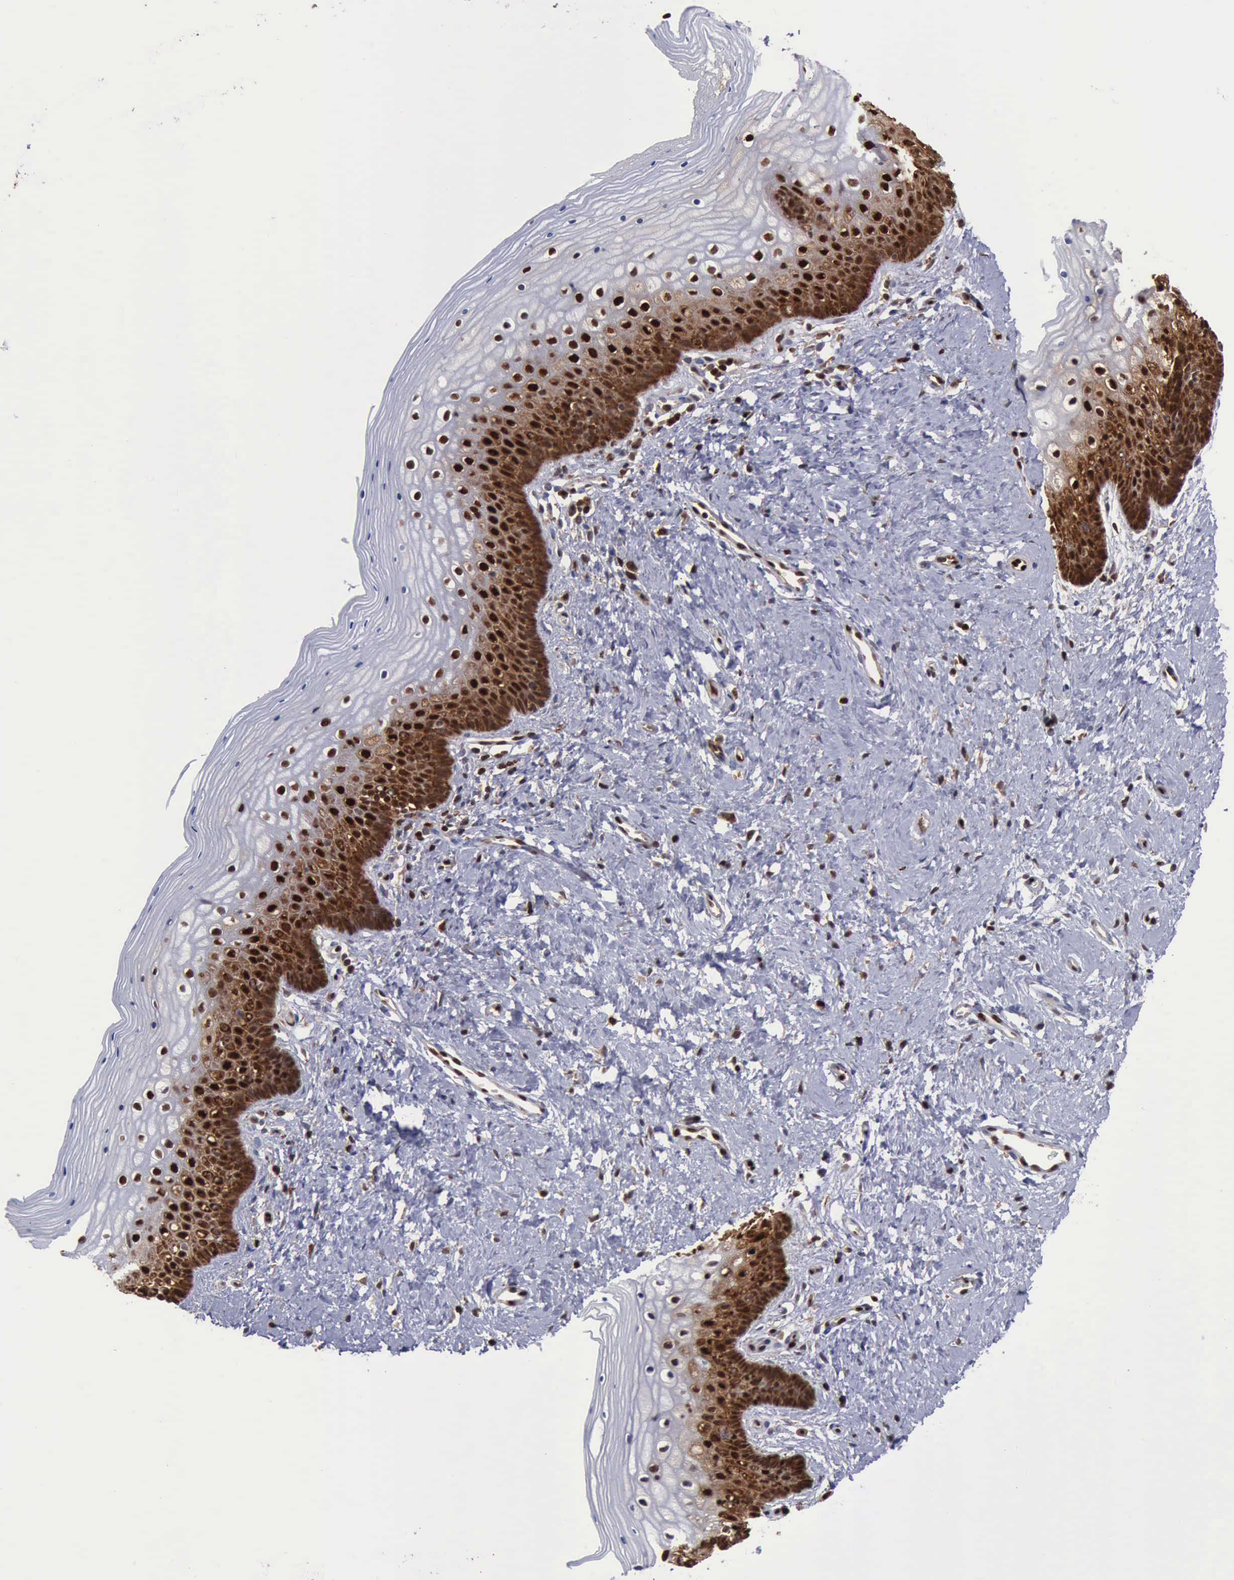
{"staining": {"intensity": "strong", "quantity": ">75%", "location": "nuclear"}, "tissue": "vagina", "cell_type": "Squamous epithelial cells", "image_type": "normal", "snomed": [{"axis": "morphology", "description": "Normal tissue, NOS"}, {"axis": "topography", "description": "Bronchus"}, {"axis": "topography", "description": "Vagina"}], "caption": "Unremarkable vagina exhibits strong nuclear positivity in approximately >75% of squamous epithelial cells, visualized by immunohistochemistry.", "gene": "PDCD4", "patient": {"sex": "female", "age": 47}}